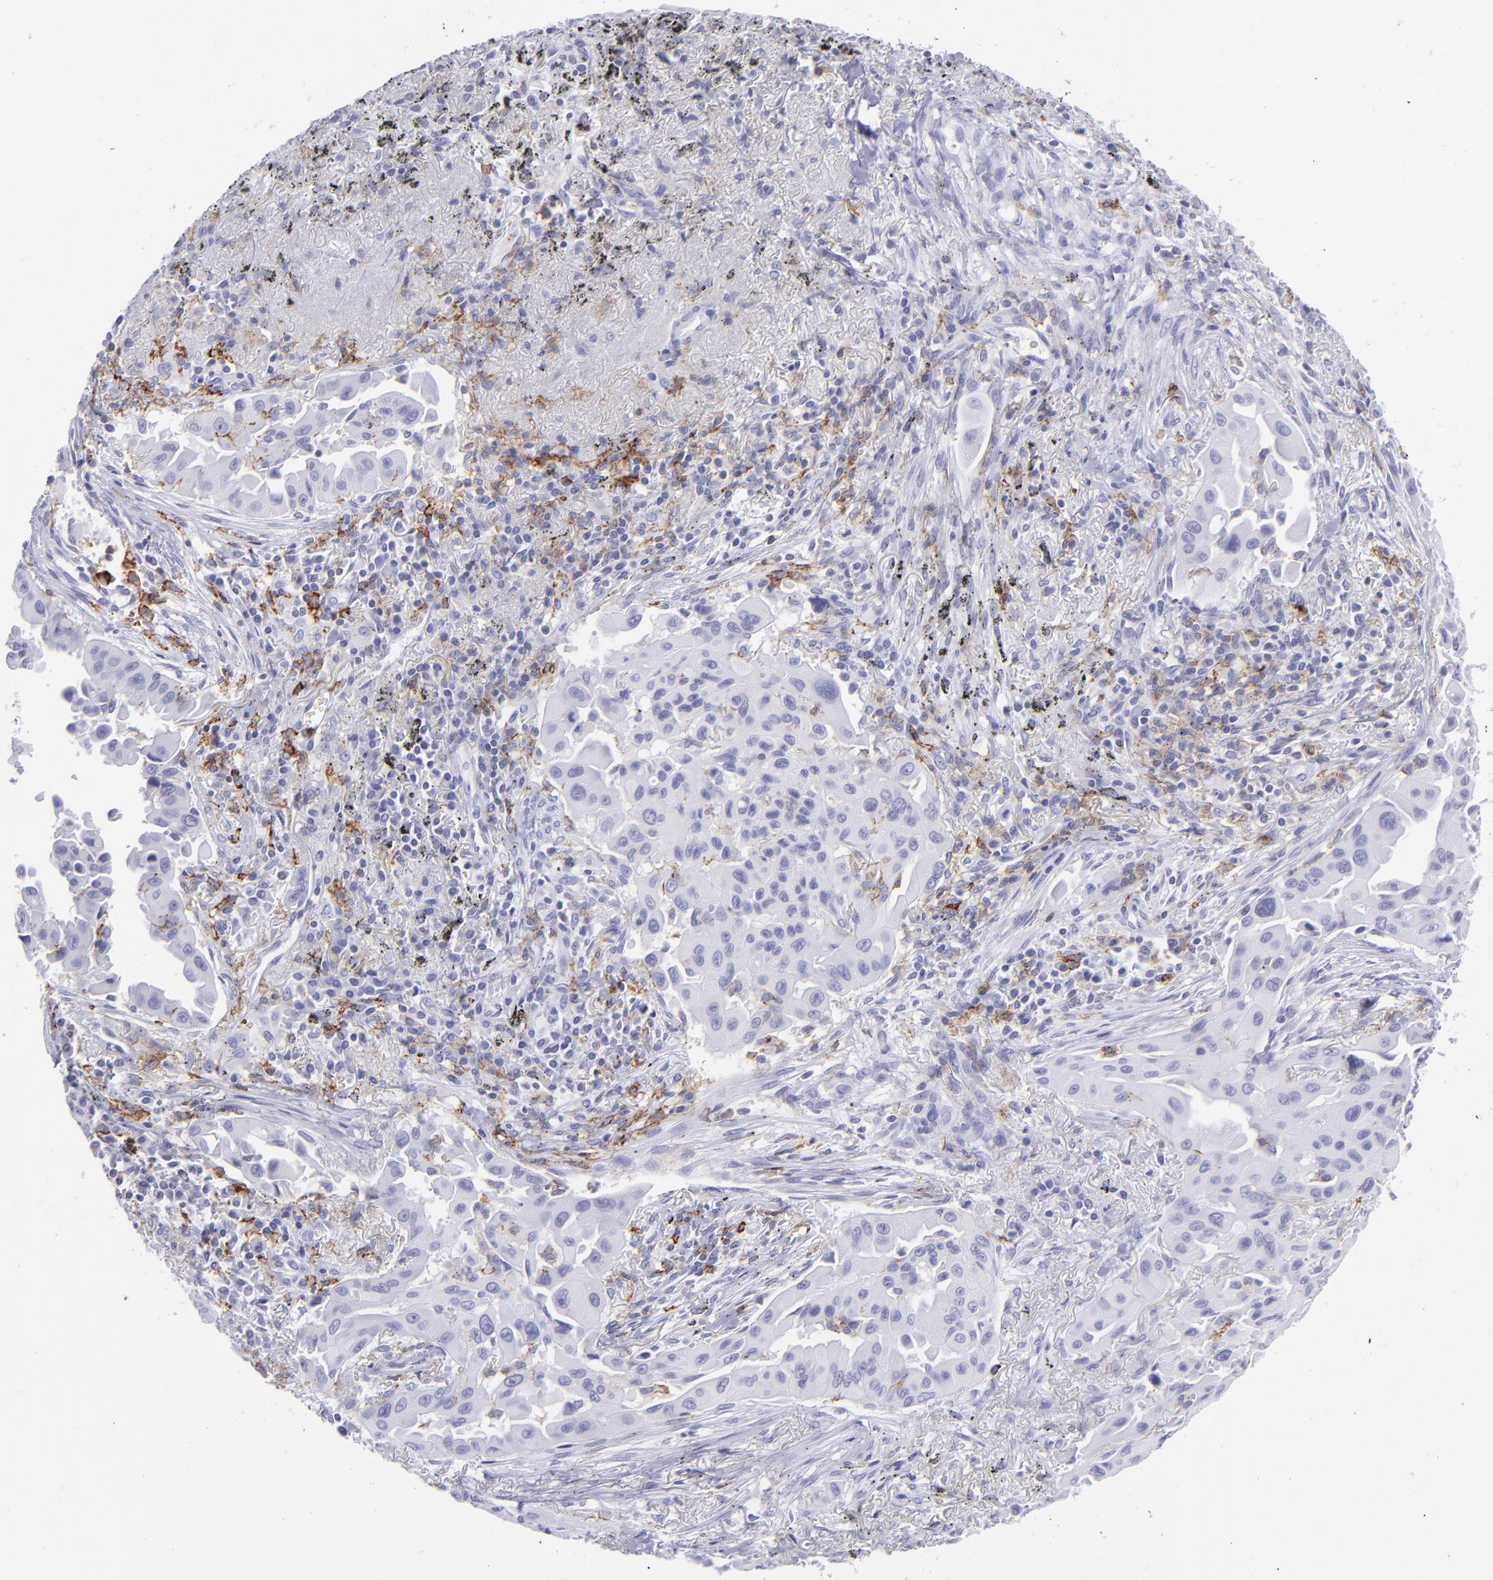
{"staining": {"intensity": "negative", "quantity": "none", "location": "none"}, "tissue": "lung cancer", "cell_type": "Tumor cells", "image_type": "cancer", "snomed": [{"axis": "morphology", "description": "Adenocarcinoma, NOS"}, {"axis": "topography", "description": "Lung"}], "caption": "Tumor cells are negative for brown protein staining in lung adenocarcinoma.", "gene": "SELPLG", "patient": {"sex": "male", "age": 68}}